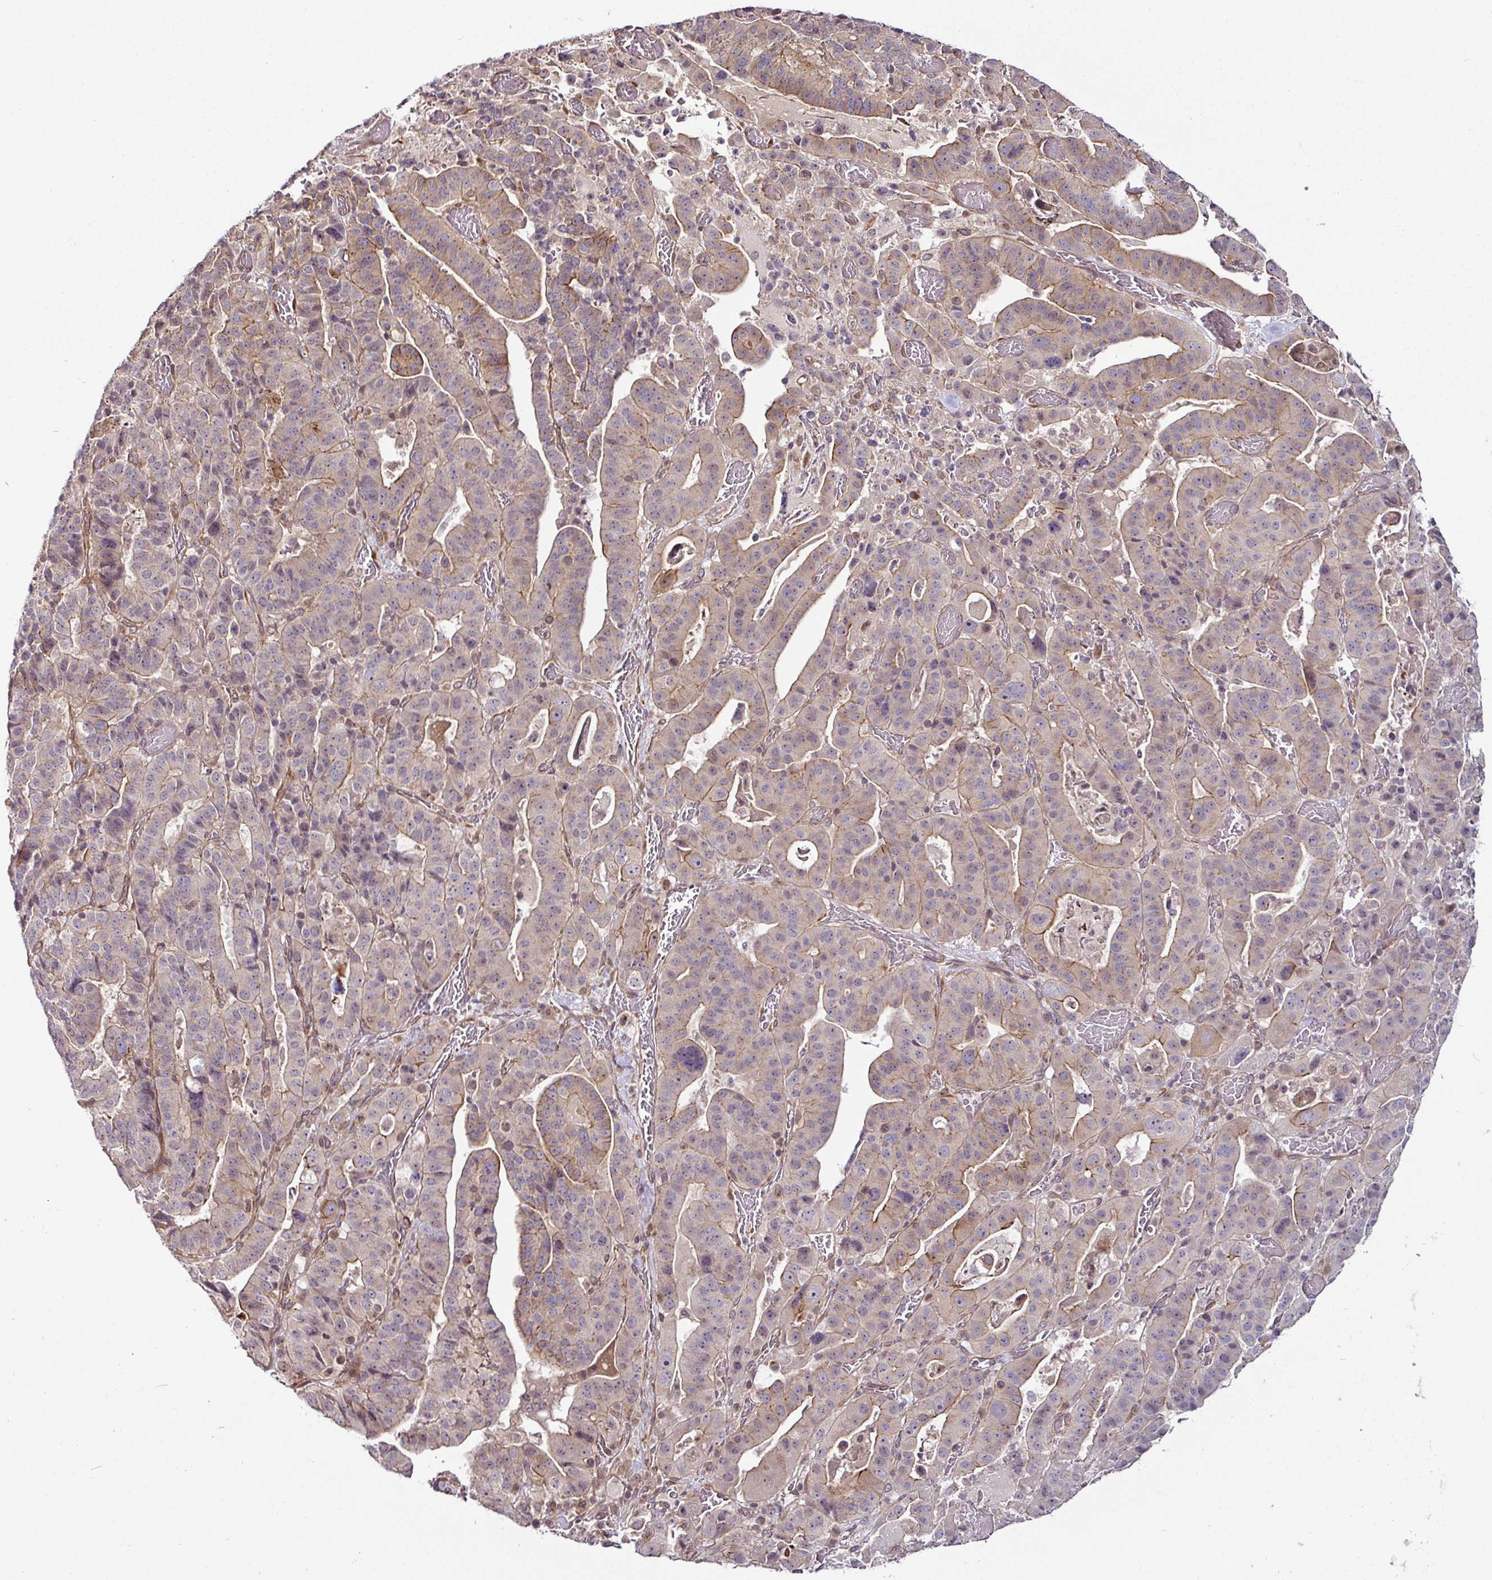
{"staining": {"intensity": "weak", "quantity": "25%-75%", "location": "cytoplasmic/membranous"}, "tissue": "stomach cancer", "cell_type": "Tumor cells", "image_type": "cancer", "snomed": [{"axis": "morphology", "description": "Adenocarcinoma, NOS"}, {"axis": "topography", "description": "Stomach"}], "caption": "Tumor cells reveal low levels of weak cytoplasmic/membranous staining in approximately 25%-75% of cells in human stomach adenocarcinoma.", "gene": "DCAF13", "patient": {"sex": "male", "age": 48}}